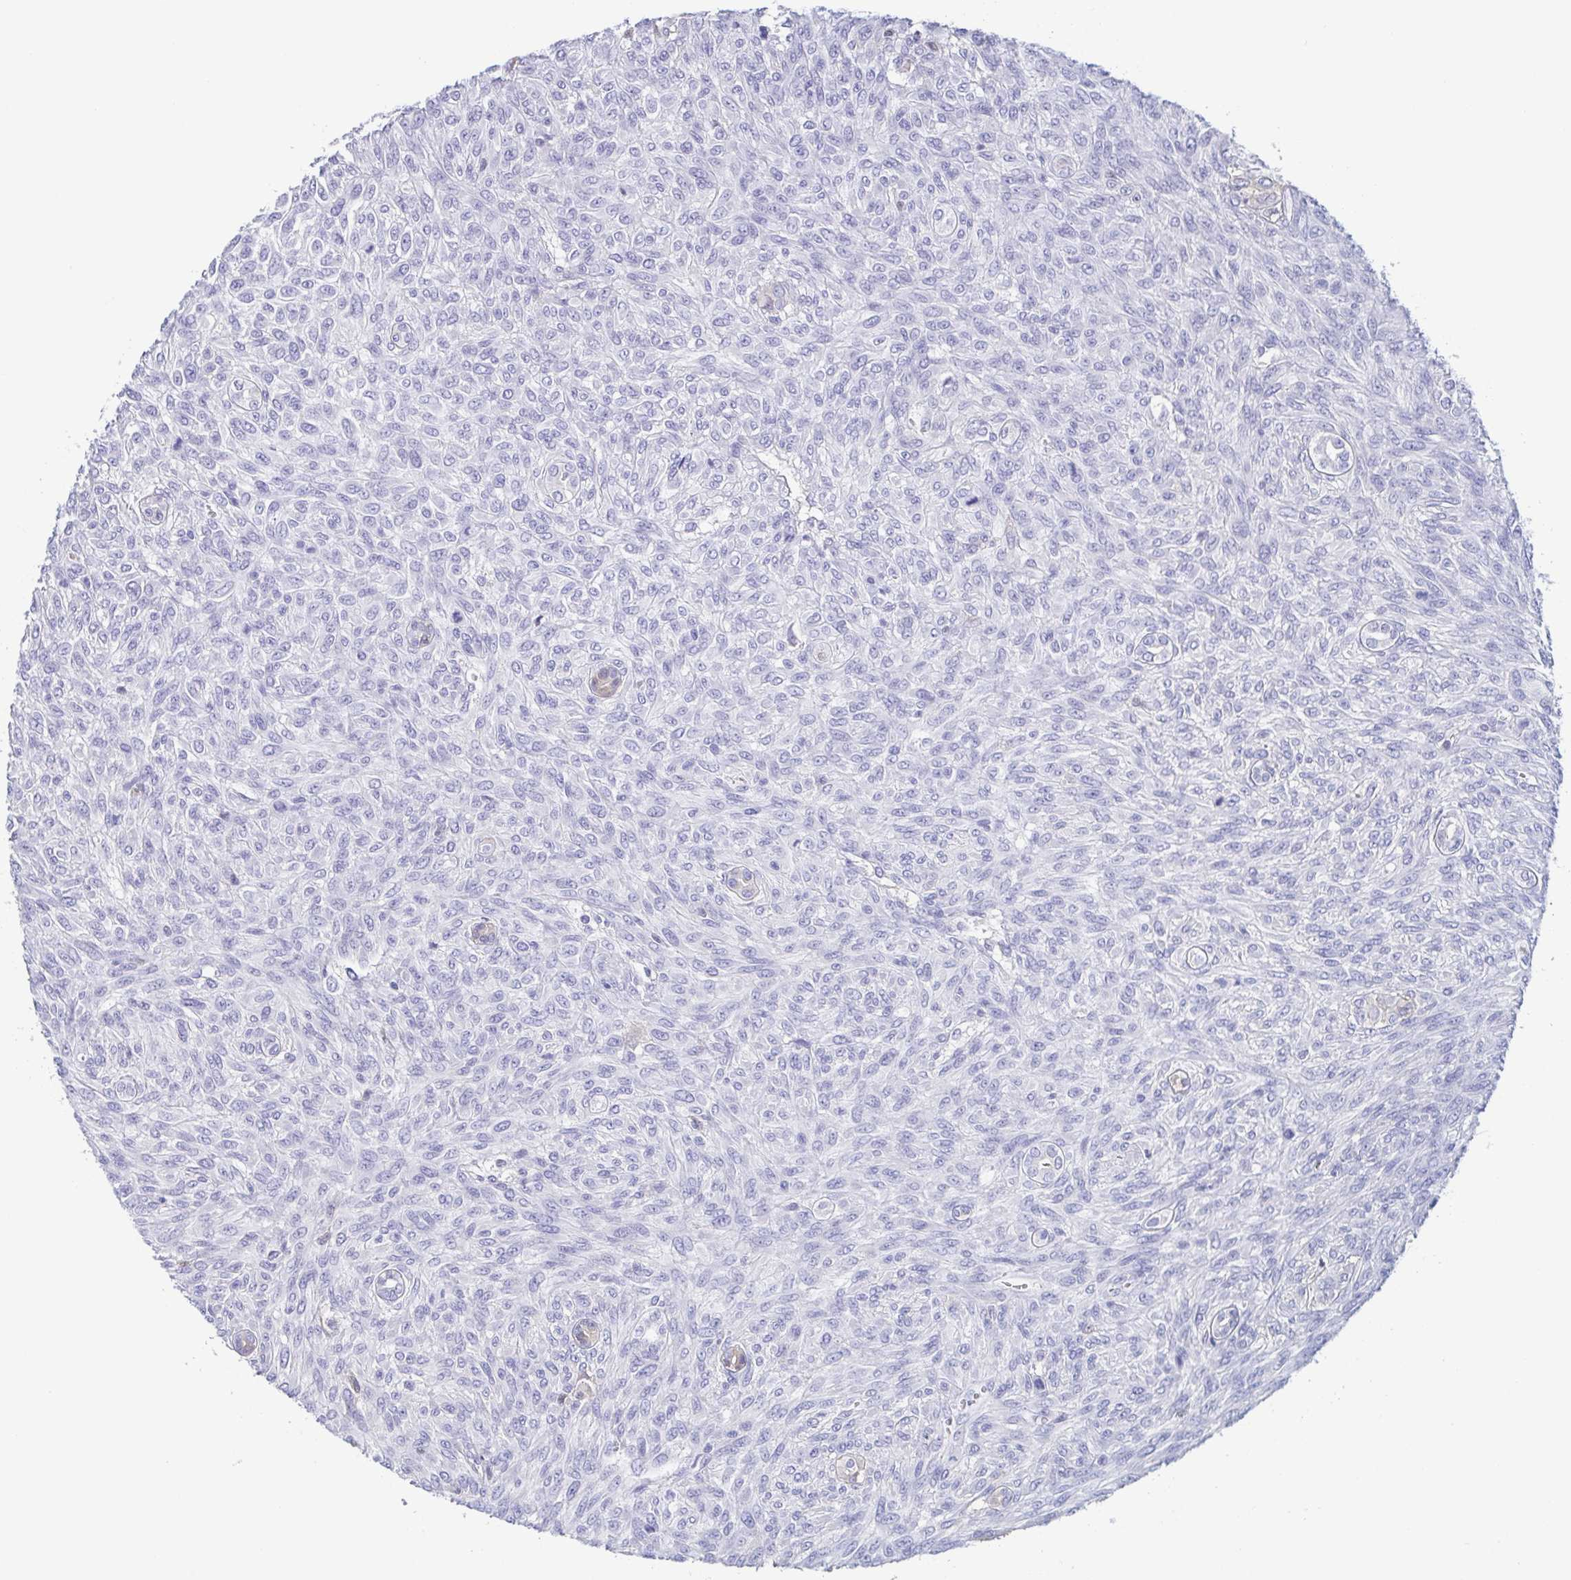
{"staining": {"intensity": "negative", "quantity": "none", "location": "none"}, "tissue": "renal cancer", "cell_type": "Tumor cells", "image_type": "cancer", "snomed": [{"axis": "morphology", "description": "Adenocarcinoma, NOS"}, {"axis": "topography", "description": "Kidney"}], "caption": "The immunohistochemistry histopathology image has no significant positivity in tumor cells of adenocarcinoma (renal) tissue.", "gene": "TREH", "patient": {"sex": "male", "age": 58}}